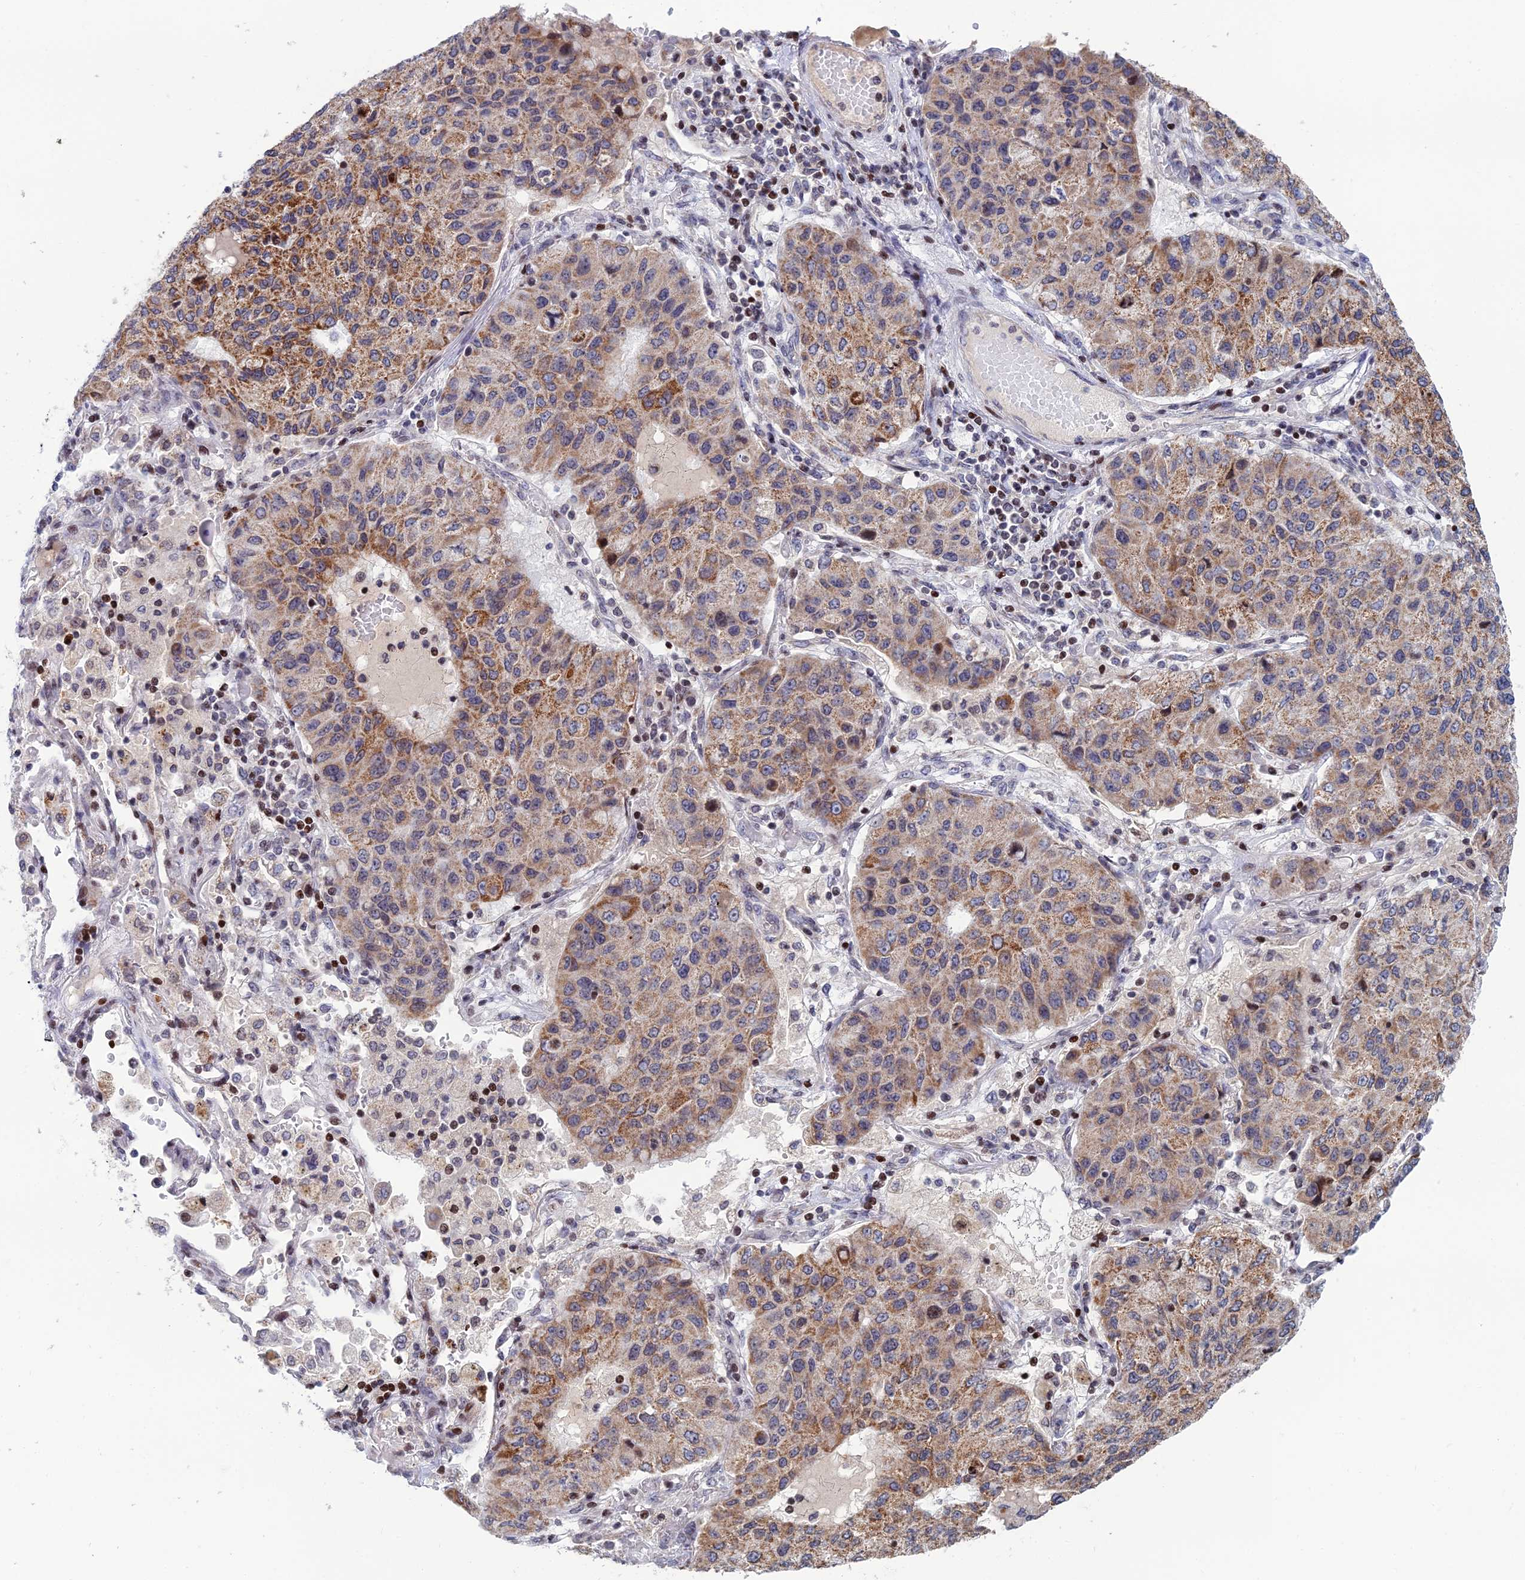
{"staining": {"intensity": "moderate", "quantity": ">75%", "location": "cytoplasmic/membranous"}, "tissue": "lung cancer", "cell_type": "Tumor cells", "image_type": "cancer", "snomed": [{"axis": "morphology", "description": "Squamous cell carcinoma, NOS"}, {"axis": "topography", "description": "Lung"}], "caption": "Human lung cancer stained with a brown dye shows moderate cytoplasmic/membranous positive positivity in about >75% of tumor cells.", "gene": "AFF3", "patient": {"sex": "male", "age": 74}}